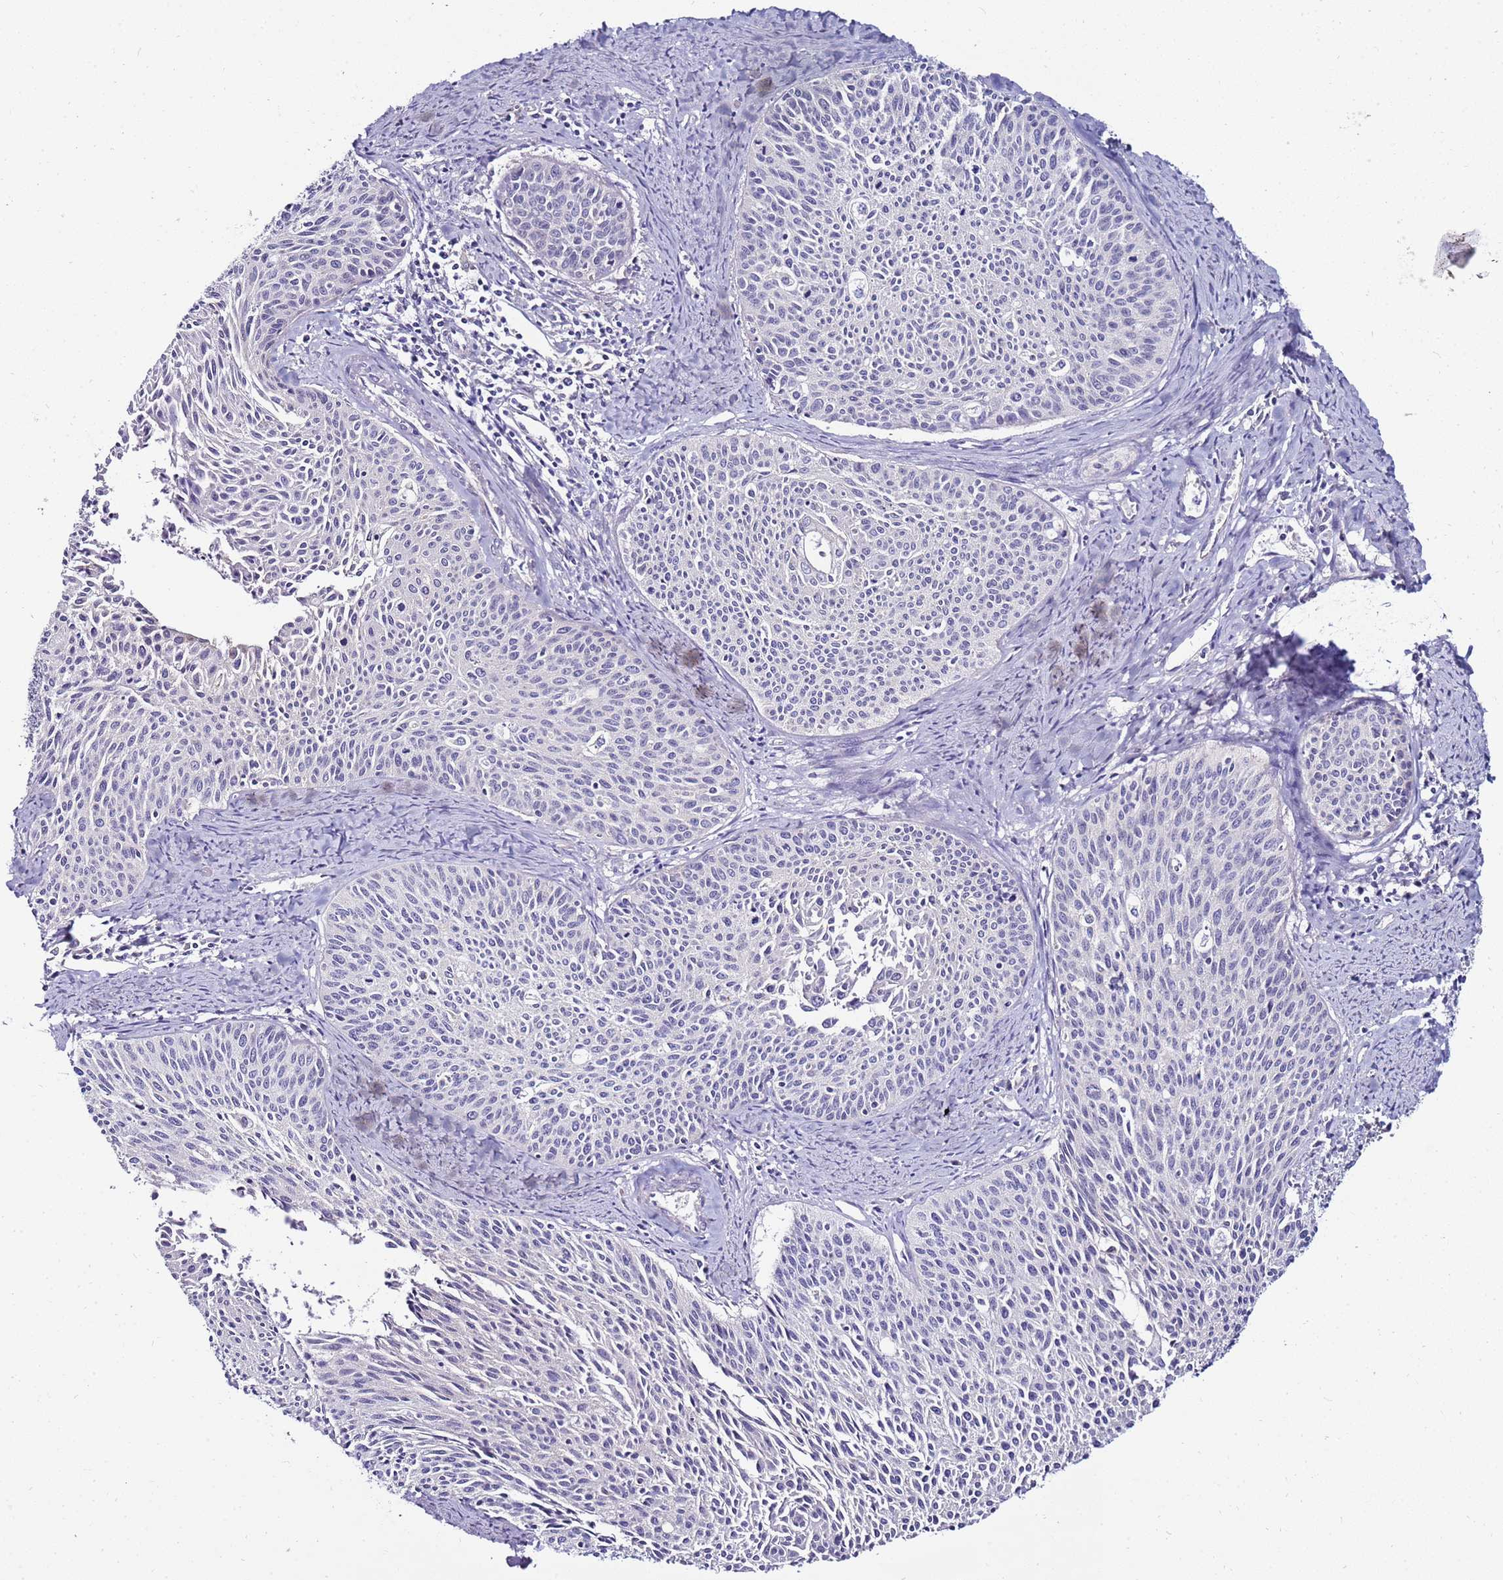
{"staining": {"intensity": "negative", "quantity": "none", "location": "none"}, "tissue": "cervical cancer", "cell_type": "Tumor cells", "image_type": "cancer", "snomed": [{"axis": "morphology", "description": "Squamous cell carcinoma, NOS"}, {"axis": "topography", "description": "Cervix"}], "caption": "Immunohistochemistry photomicrograph of human cervical cancer (squamous cell carcinoma) stained for a protein (brown), which displays no expression in tumor cells.", "gene": "GPN3", "patient": {"sex": "female", "age": 55}}